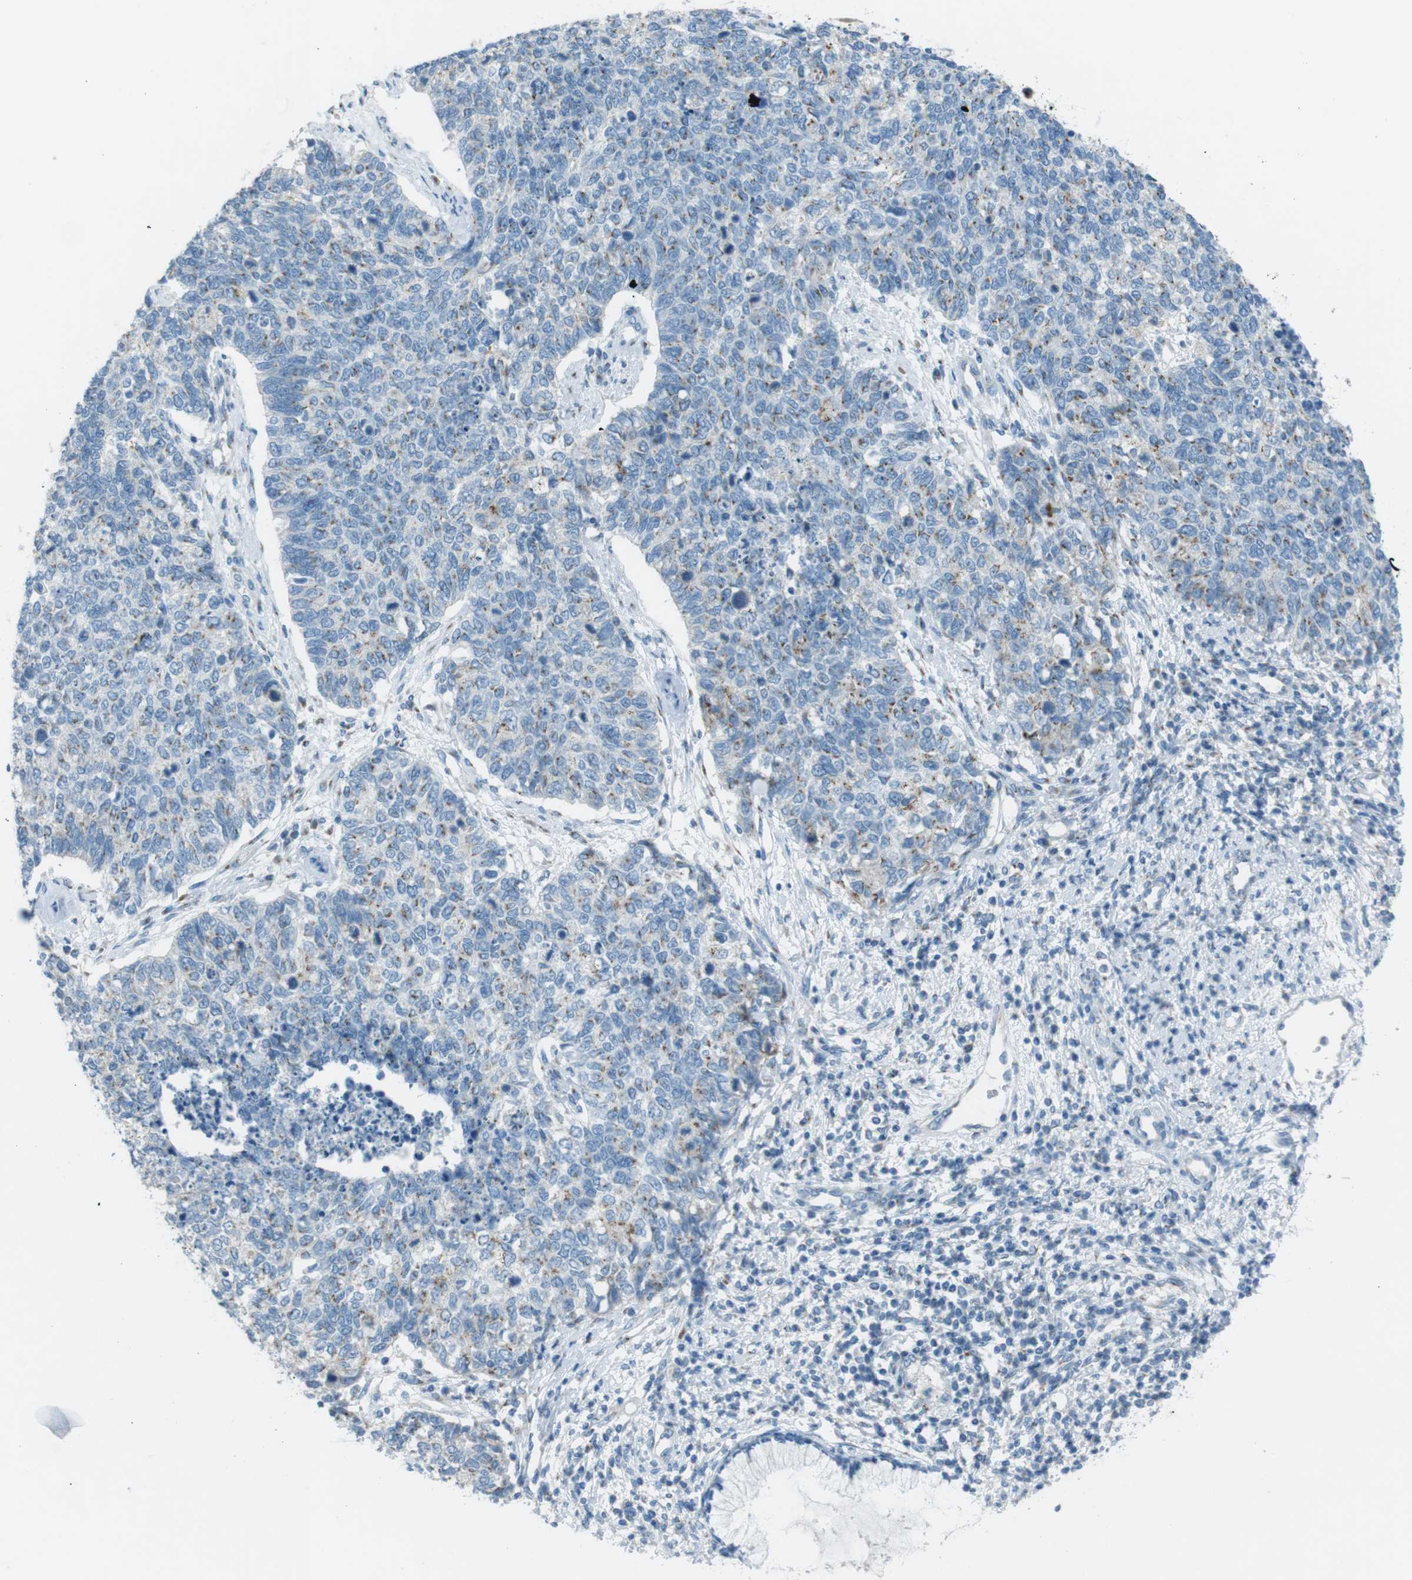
{"staining": {"intensity": "moderate", "quantity": "25%-75%", "location": "cytoplasmic/membranous"}, "tissue": "cervical cancer", "cell_type": "Tumor cells", "image_type": "cancer", "snomed": [{"axis": "morphology", "description": "Squamous cell carcinoma, NOS"}, {"axis": "topography", "description": "Cervix"}], "caption": "Immunohistochemistry (IHC) staining of cervical cancer (squamous cell carcinoma), which exhibits medium levels of moderate cytoplasmic/membranous expression in about 25%-75% of tumor cells indicating moderate cytoplasmic/membranous protein expression. The staining was performed using DAB (3,3'-diaminobenzidine) (brown) for protein detection and nuclei were counterstained in hematoxylin (blue).", "gene": "TXNDC15", "patient": {"sex": "female", "age": 63}}